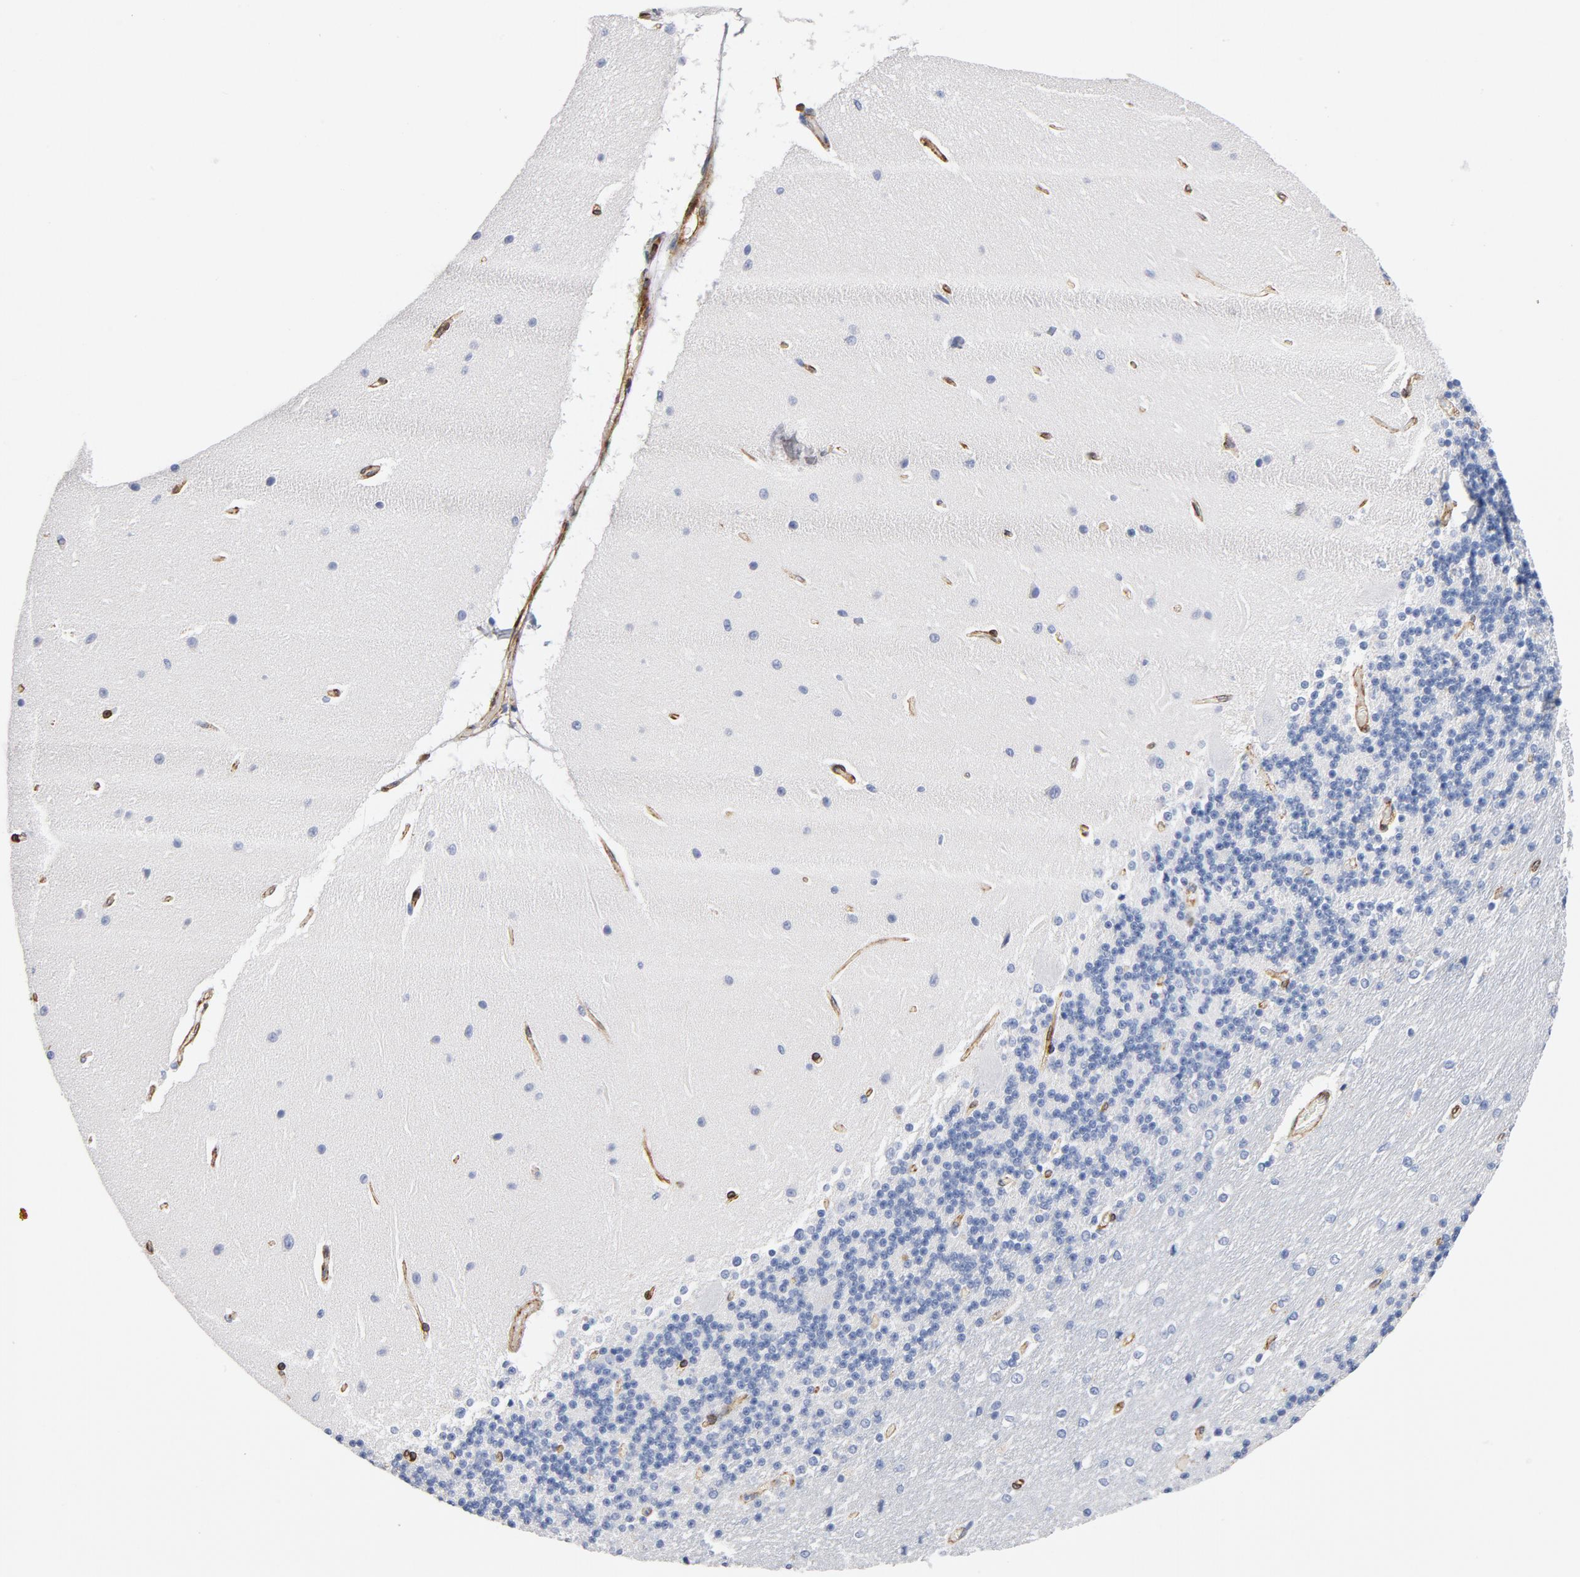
{"staining": {"intensity": "negative", "quantity": "none", "location": "none"}, "tissue": "cerebellum", "cell_type": "Cells in granular layer", "image_type": "normal", "snomed": [{"axis": "morphology", "description": "Normal tissue, NOS"}, {"axis": "topography", "description": "Cerebellum"}], "caption": "Cells in granular layer are negative for protein expression in unremarkable human cerebellum. Brightfield microscopy of immunohistochemistry stained with DAB (3,3'-diaminobenzidine) (brown) and hematoxylin (blue), captured at high magnification.", "gene": "SERPINH1", "patient": {"sex": "female", "age": 54}}